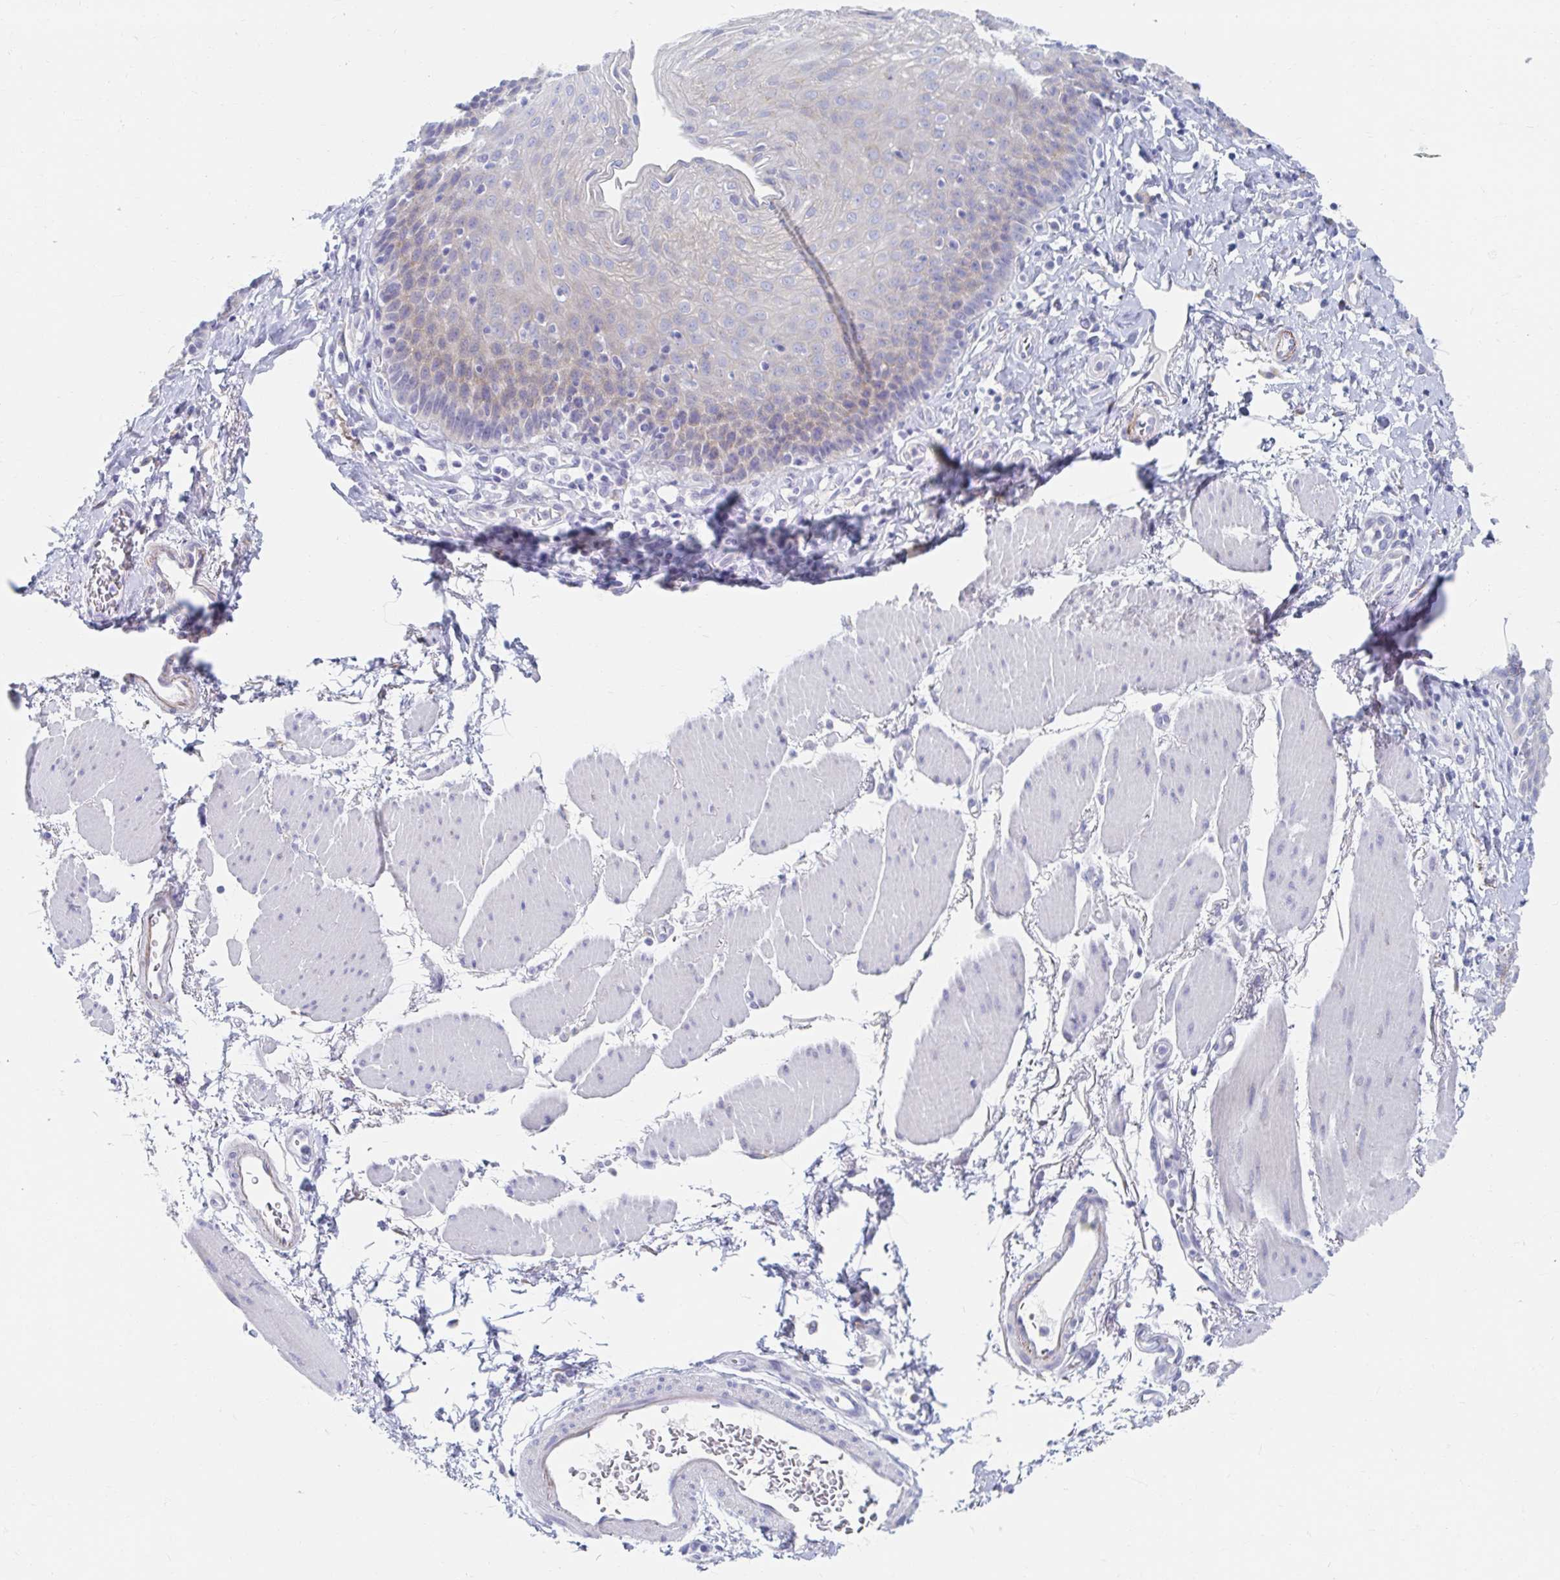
{"staining": {"intensity": "weak", "quantity": "<25%", "location": "cytoplasmic/membranous"}, "tissue": "esophagus", "cell_type": "Squamous epithelial cells", "image_type": "normal", "snomed": [{"axis": "morphology", "description": "Normal tissue, NOS"}, {"axis": "topography", "description": "Esophagus"}], "caption": "A high-resolution micrograph shows IHC staining of unremarkable esophagus, which exhibits no significant expression in squamous epithelial cells. Nuclei are stained in blue.", "gene": "MYLK2", "patient": {"sex": "female", "age": 81}}